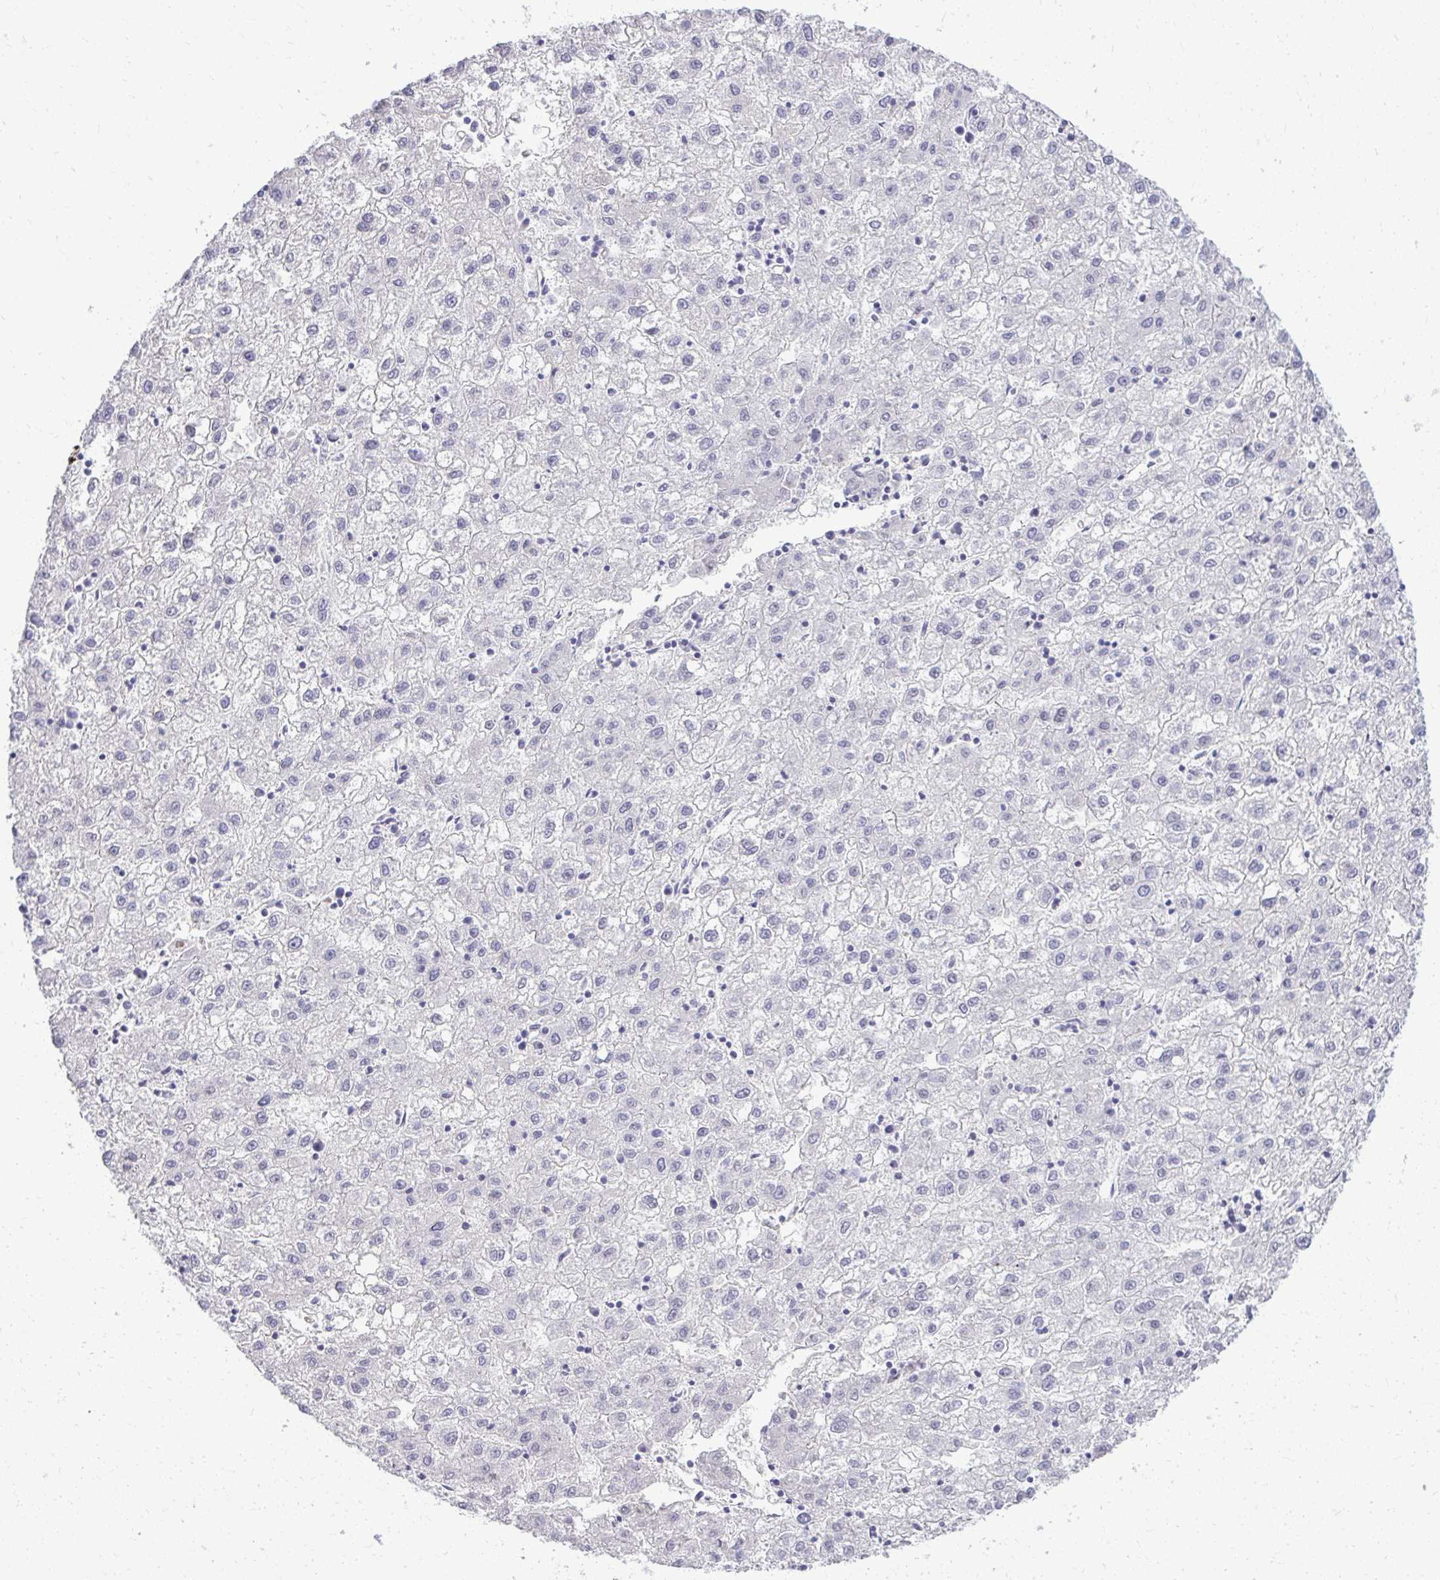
{"staining": {"intensity": "negative", "quantity": "none", "location": "none"}, "tissue": "liver cancer", "cell_type": "Tumor cells", "image_type": "cancer", "snomed": [{"axis": "morphology", "description": "Carcinoma, Hepatocellular, NOS"}, {"axis": "topography", "description": "Liver"}], "caption": "An immunohistochemistry micrograph of hepatocellular carcinoma (liver) is shown. There is no staining in tumor cells of hepatocellular carcinoma (liver). Brightfield microscopy of IHC stained with DAB (3,3'-diaminobenzidine) (brown) and hematoxylin (blue), captured at high magnification.", "gene": "DLX4", "patient": {"sex": "male", "age": 72}}